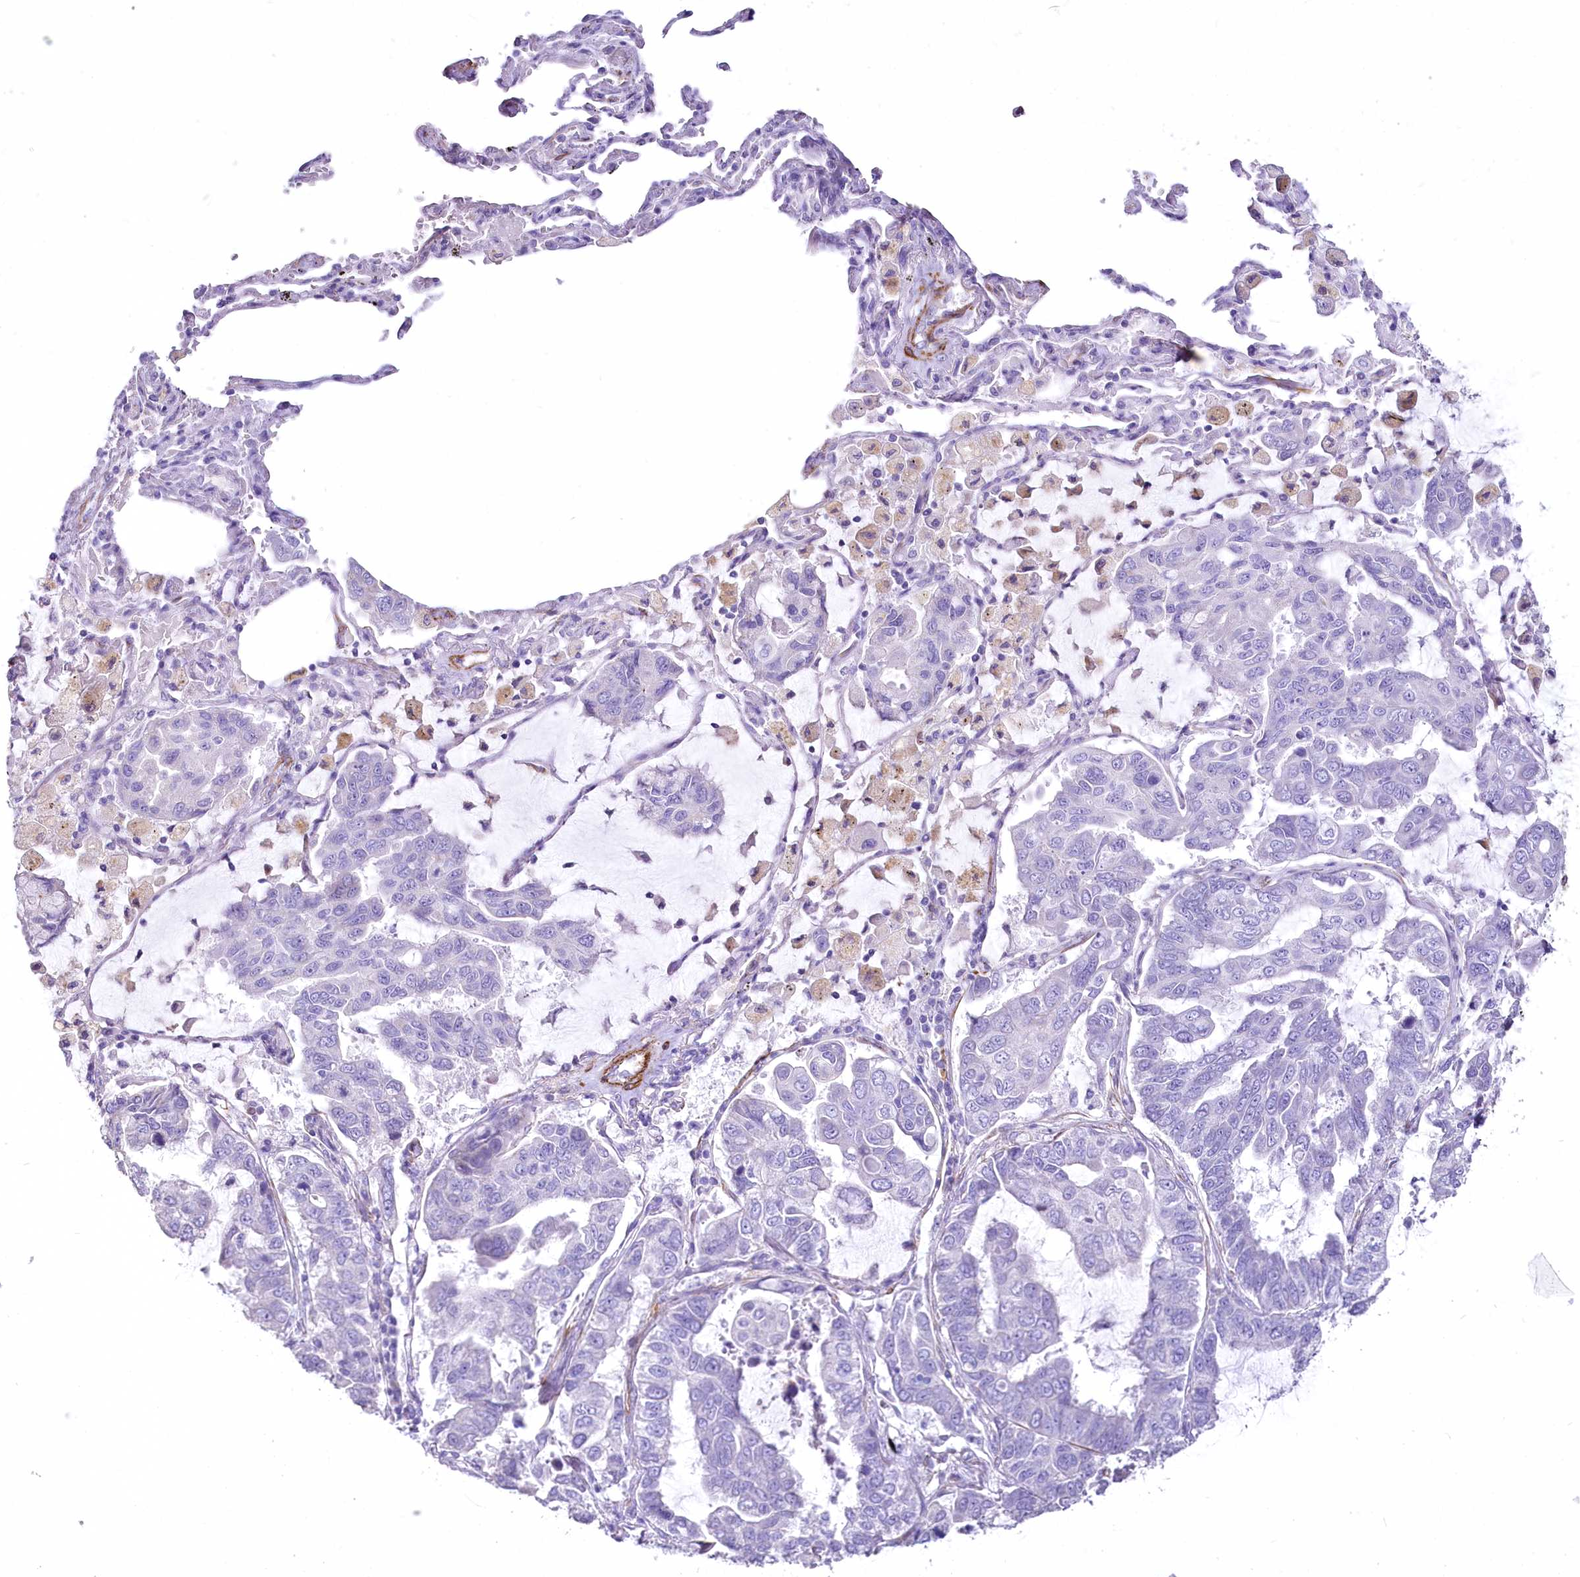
{"staining": {"intensity": "negative", "quantity": "none", "location": "none"}, "tissue": "lung cancer", "cell_type": "Tumor cells", "image_type": "cancer", "snomed": [{"axis": "morphology", "description": "Adenocarcinoma, NOS"}, {"axis": "topography", "description": "Lung"}], "caption": "This is a photomicrograph of immunohistochemistry staining of lung cancer, which shows no positivity in tumor cells.", "gene": "SYNPO2", "patient": {"sex": "male", "age": 64}}